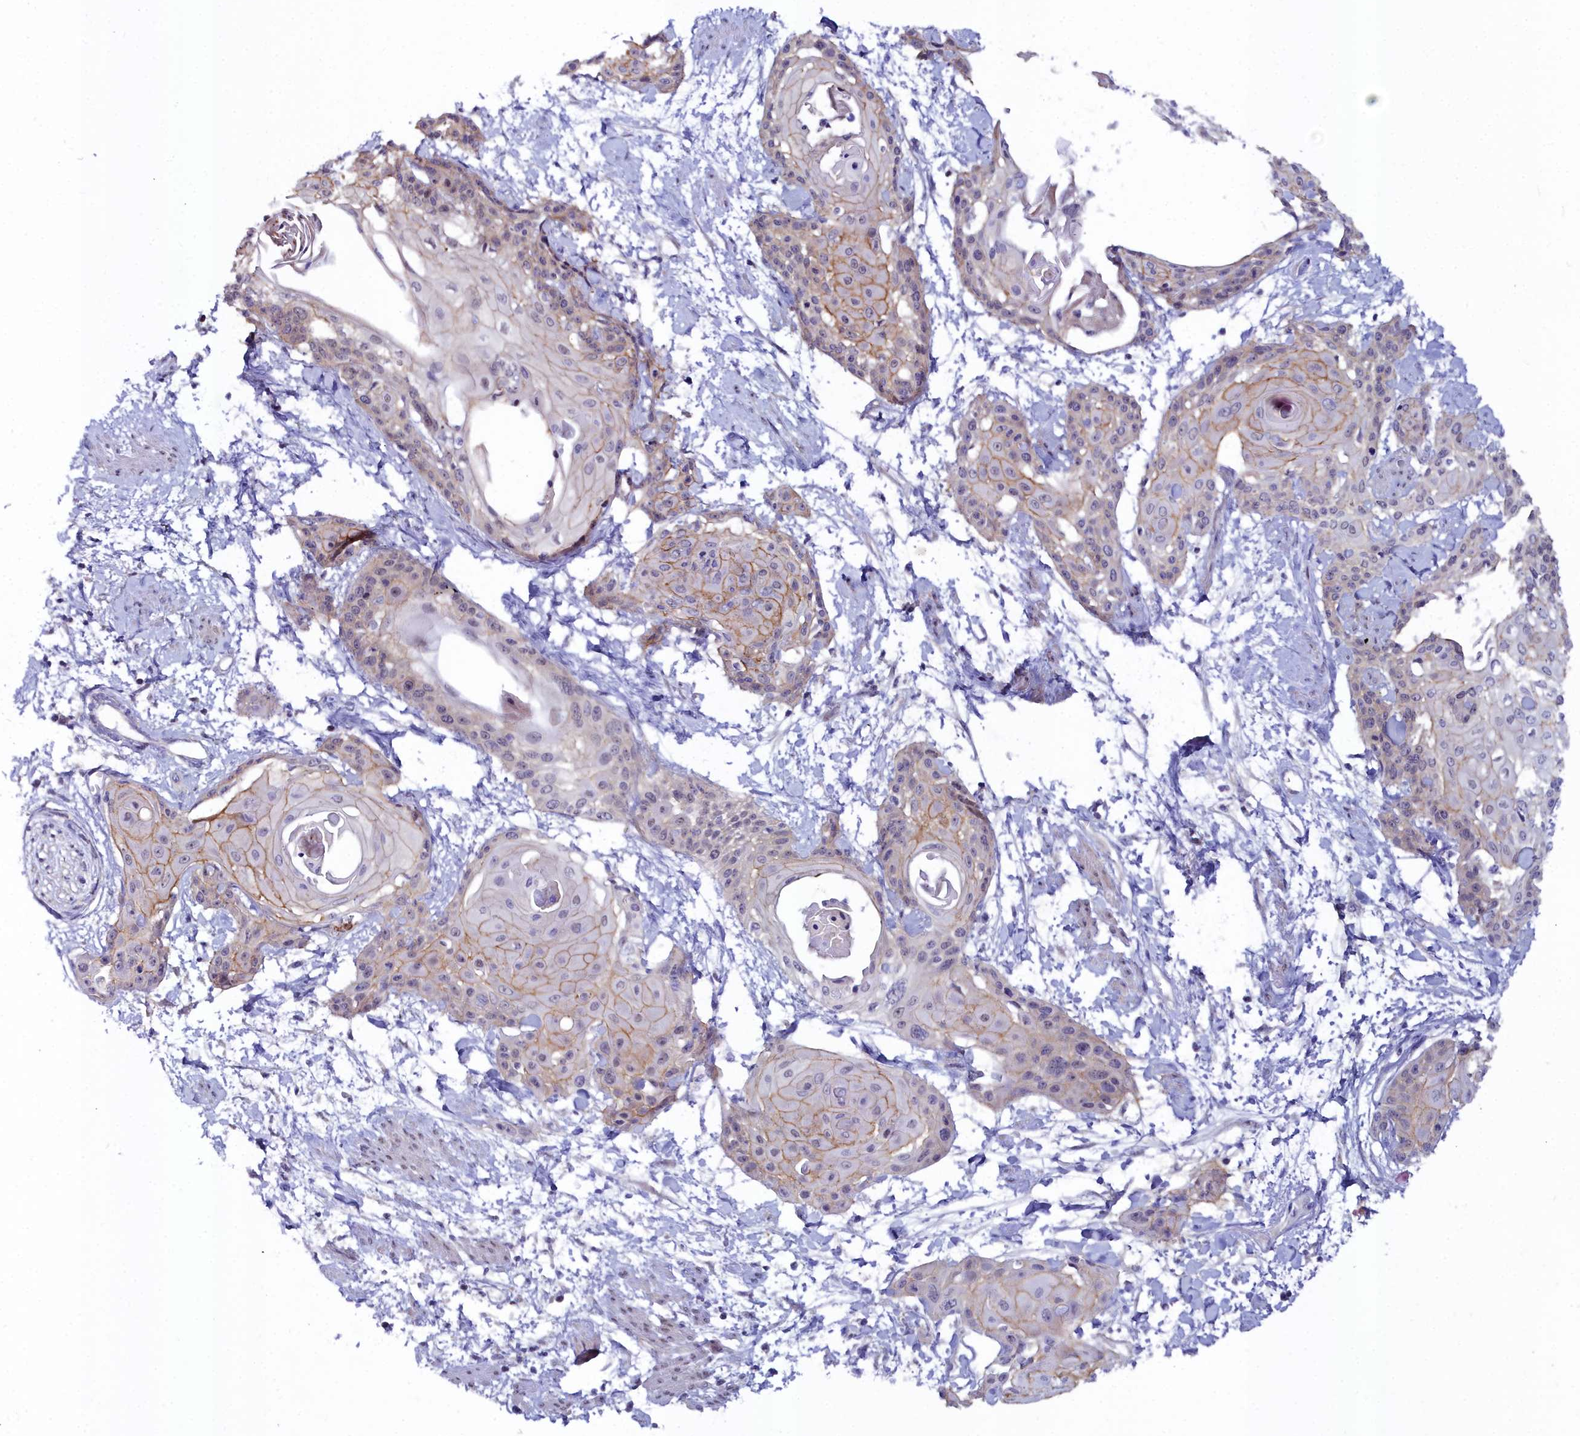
{"staining": {"intensity": "moderate", "quantity": "<25%", "location": "cytoplasmic/membranous"}, "tissue": "cervical cancer", "cell_type": "Tumor cells", "image_type": "cancer", "snomed": [{"axis": "morphology", "description": "Squamous cell carcinoma, NOS"}, {"axis": "topography", "description": "Cervix"}], "caption": "Human cervical squamous cell carcinoma stained for a protein (brown) demonstrates moderate cytoplasmic/membranous positive expression in about <25% of tumor cells.", "gene": "KCTD18", "patient": {"sex": "female", "age": 57}}